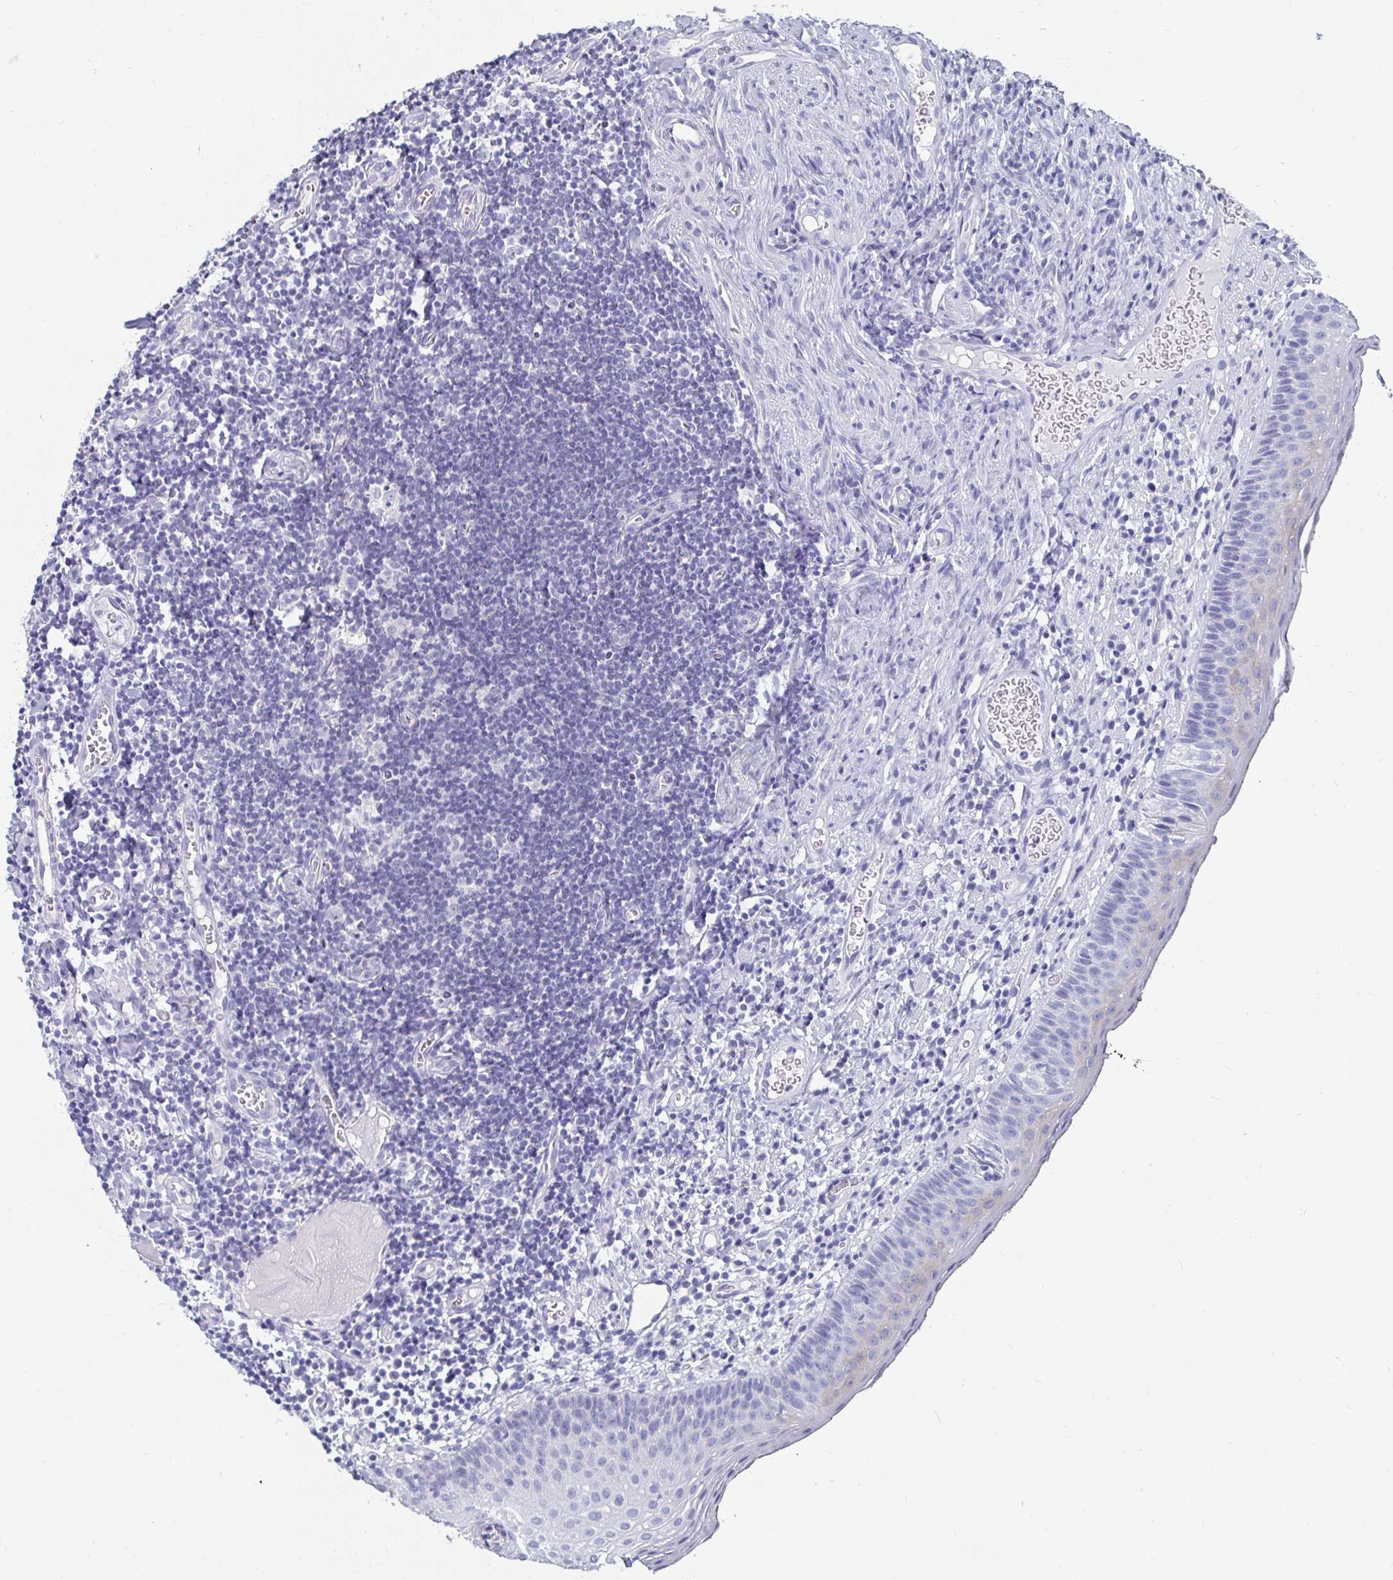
{"staining": {"intensity": "negative", "quantity": "none", "location": "none"}, "tissue": "oral mucosa", "cell_type": "Squamous epithelial cells", "image_type": "normal", "snomed": [{"axis": "morphology", "description": "Normal tissue, NOS"}, {"axis": "morphology", "description": "Squamous cell carcinoma, NOS"}, {"axis": "topography", "description": "Oral tissue"}, {"axis": "topography", "description": "Head-Neck"}], "caption": "The micrograph reveals no significant expression in squamous epithelial cells of oral mucosa.", "gene": "CA9", "patient": {"sex": "male", "age": 58}}